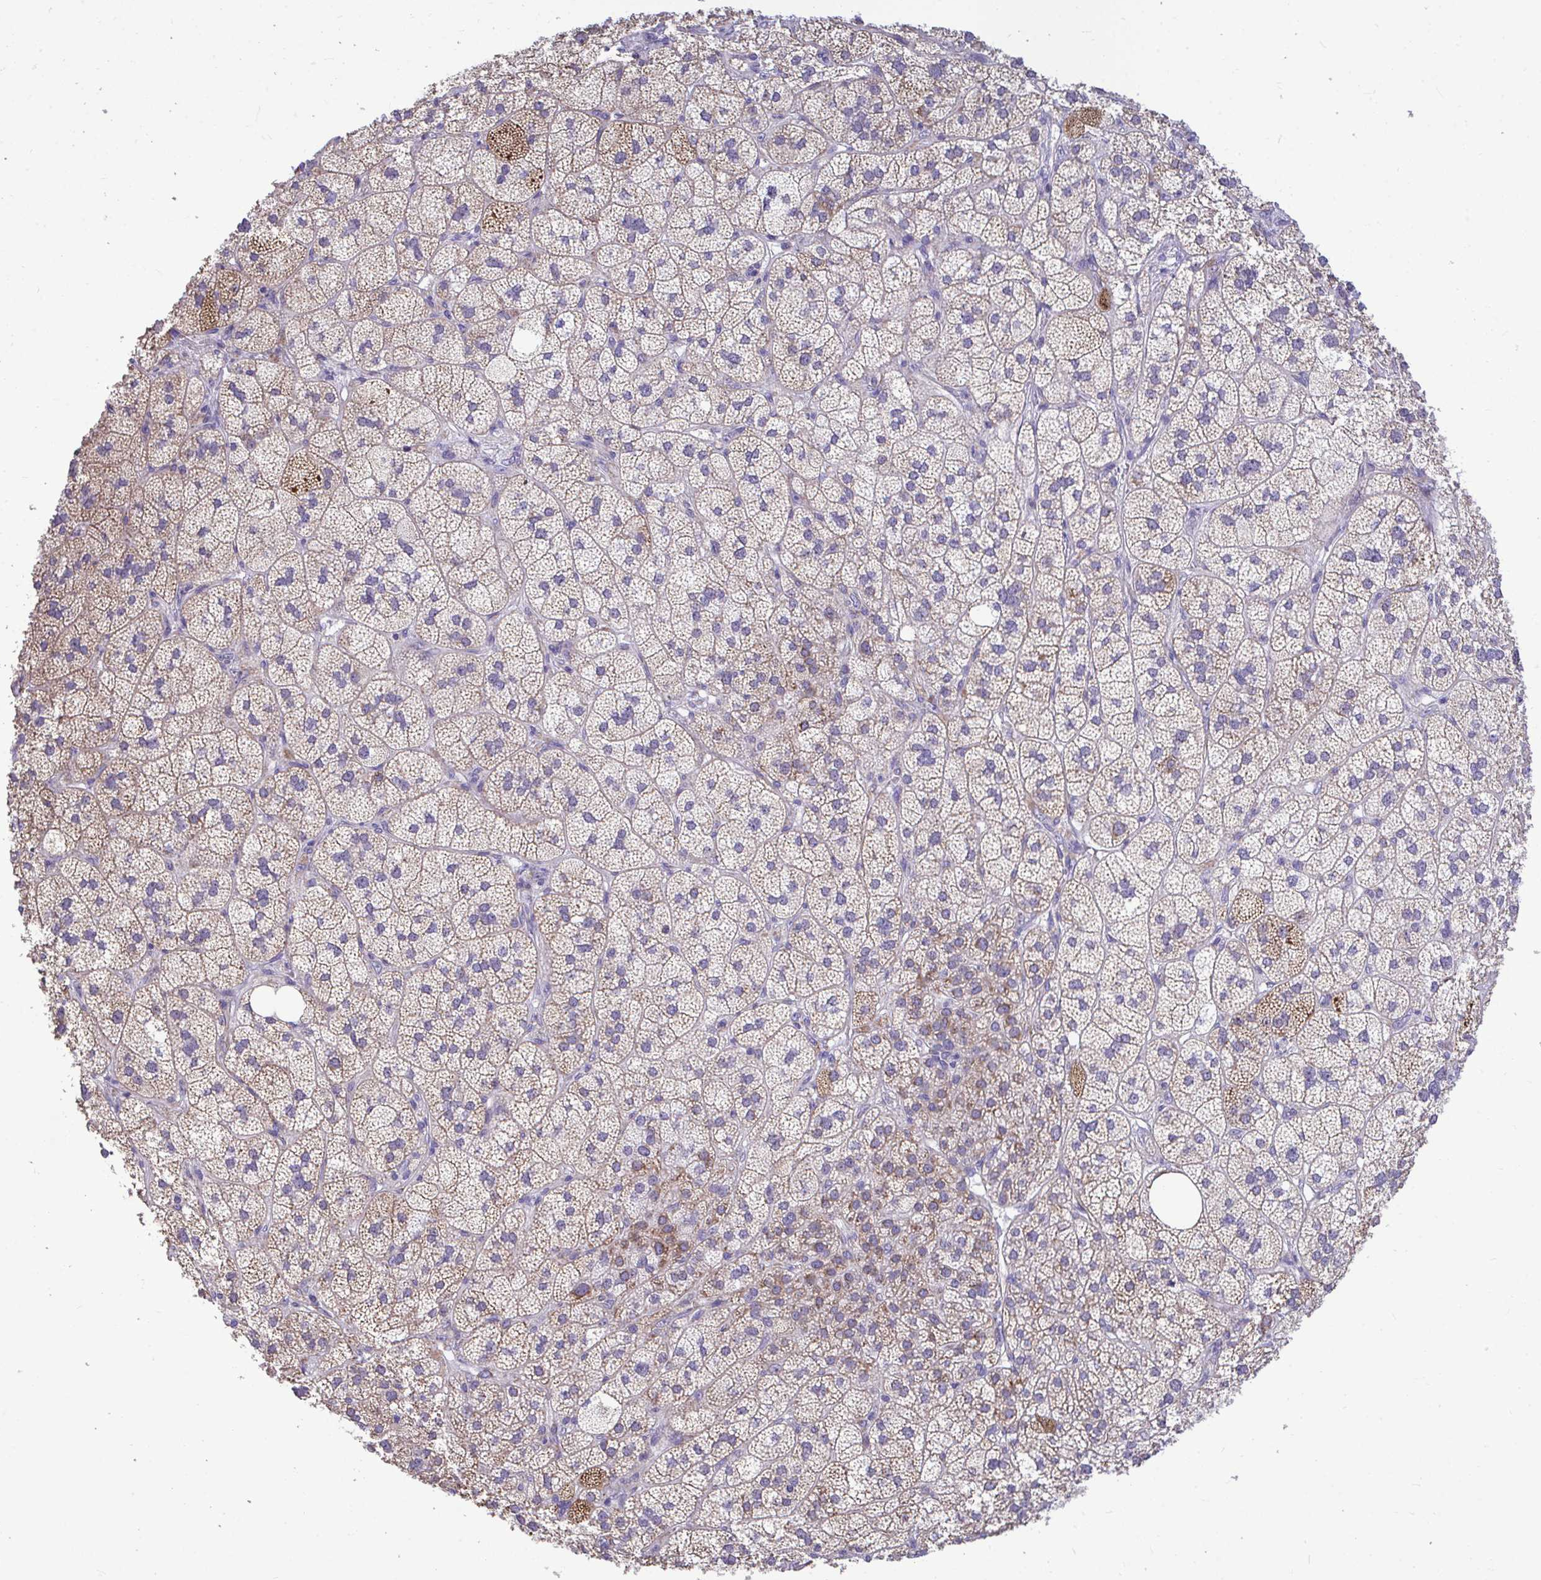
{"staining": {"intensity": "moderate", "quantity": "25%-75%", "location": "cytoplasmic/membranous"}, "tissue": "adrenal gland", "cell_type": "Glandular cells", "image_type": "normal", "snomed": [{"axis": "morphology", "description": "Normal tissue, NOS"}, {"axis": "topography", "description": "Adrenal gland"}], "caption": "Immunohistochemical staining of normal adrenal gland demonstrates medium levels of moderate cytoplasmic/membranous positivity in approximately 25%-75% of glandular cells.", "gene": "ENSG00000269547", "patient": {"sex": "female", "age": 60}}